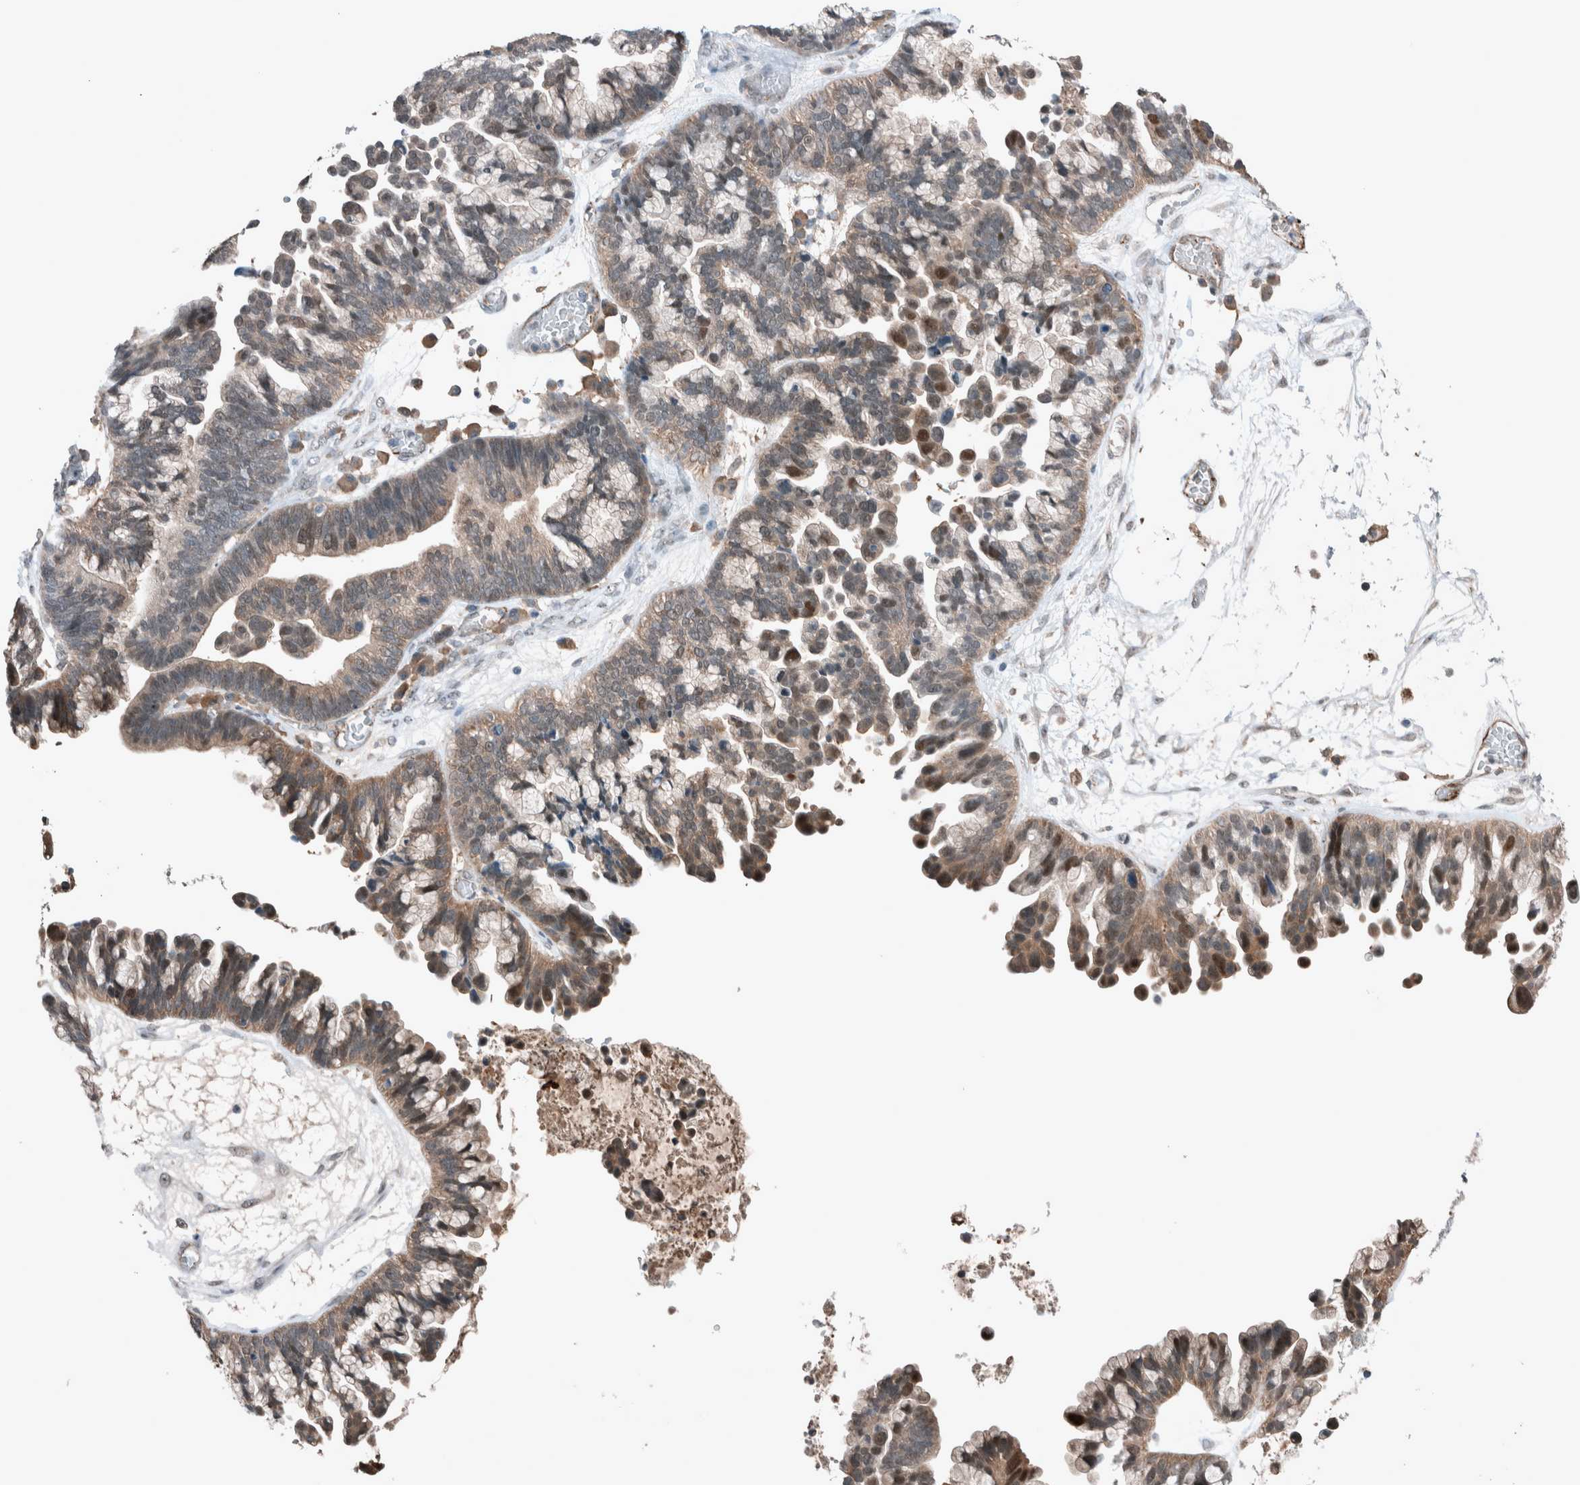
{"staining": {"intensity": "moderate", "quantity": "<25%", "location": "cytoplasmic/membranous,nuclear"}, "tissue": "ovarian cancer", "cell_type": "Tumor cells", "image_type": "cancer", "snomed": [{"axis": "morphology", "description": "Cystadenocarcinoma, serous, NOS"}, {"axis": "topography", "description": "Ovary"}], "caption": "Ovarian serous cystadenocarcinoma stained for a protein (brown) shows moderate cytoplasmic/membranous and nuclear positive staining in about <25% of tumor cells.", "gene": "RALGDS", "patient": {"sex": "female", "age": 56}}